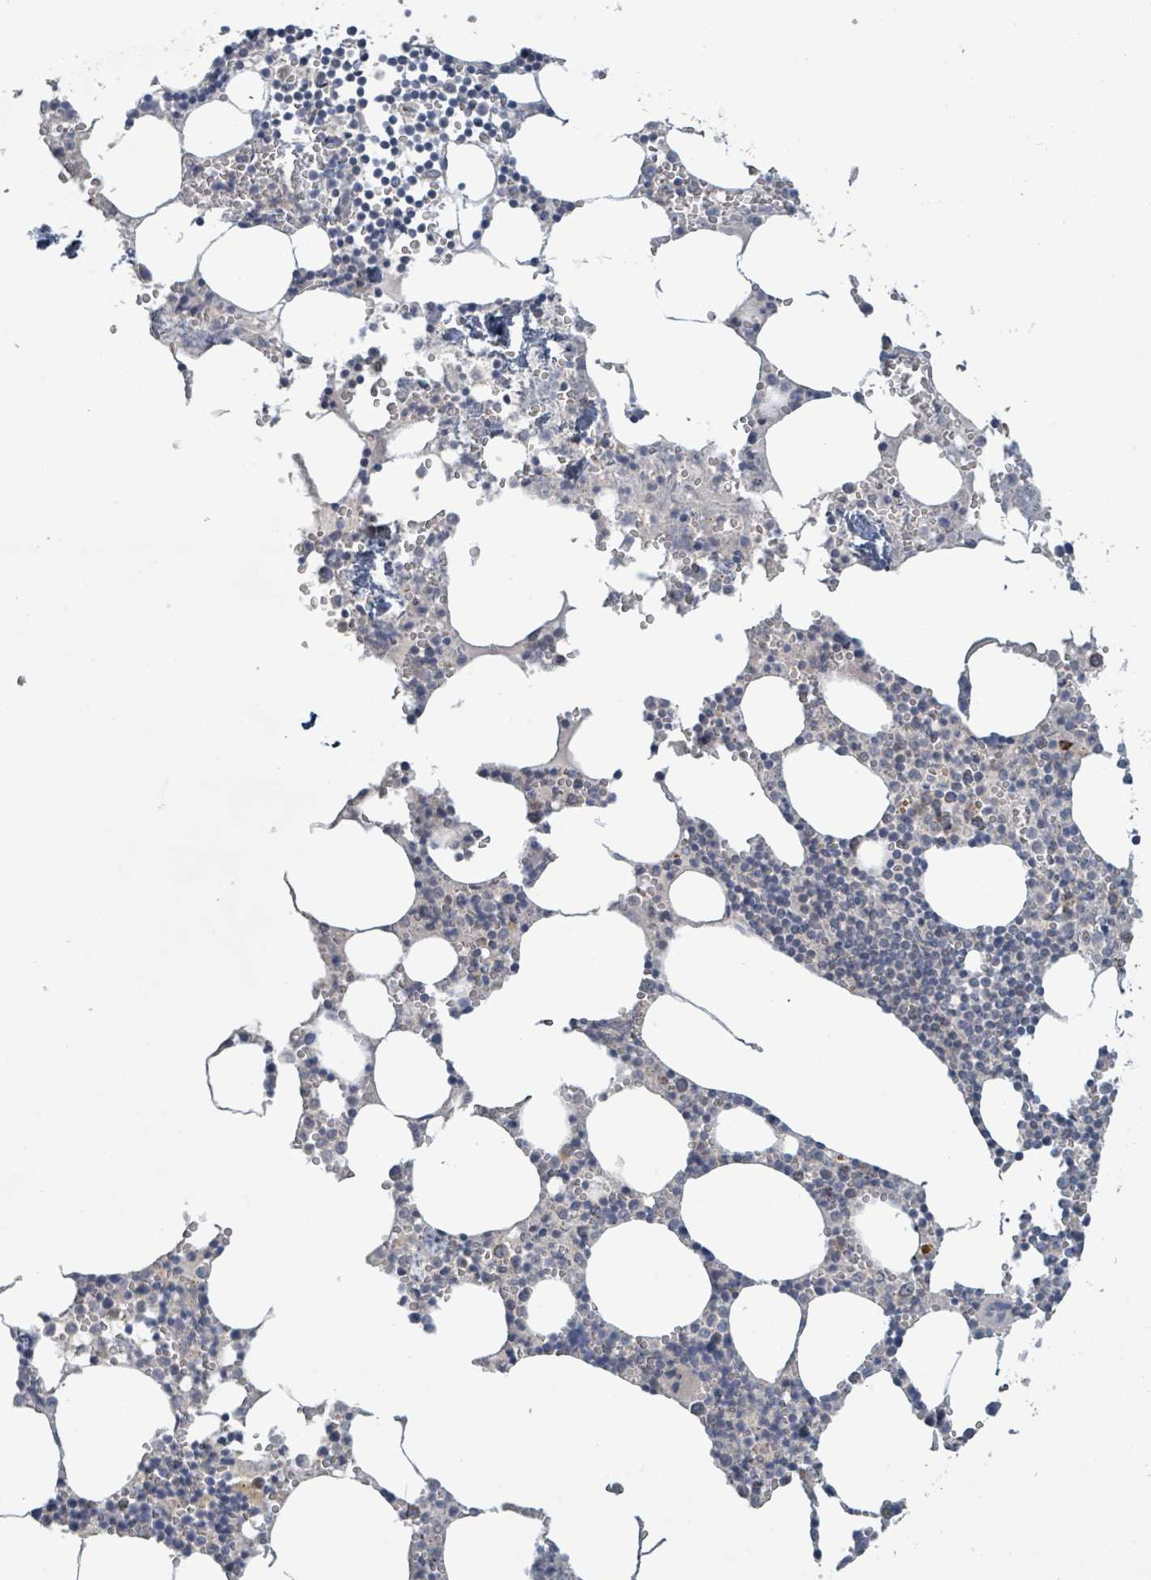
{"staining": {"intensity": "moderate", "quantity": "<25%", "location": "cytoplasmic/membranous"}, "tissue": "bone marrow", "cell_type": "Hematopoietic cells", "image_type": "normal", "snomed": [{"axis": "morphology", "description": "Normal tissue, NOS"}, {"axis": "topography", "description": "Bone marrow"}], "caption": "The micrograph exhibits staining of normal bone marrow, revealing moderate cytoplasmic/membranous protein positivity (brown color) within hematopoietic cells.", "gene": "RPL32", "patient": {"sex": "male", "age": 54}}